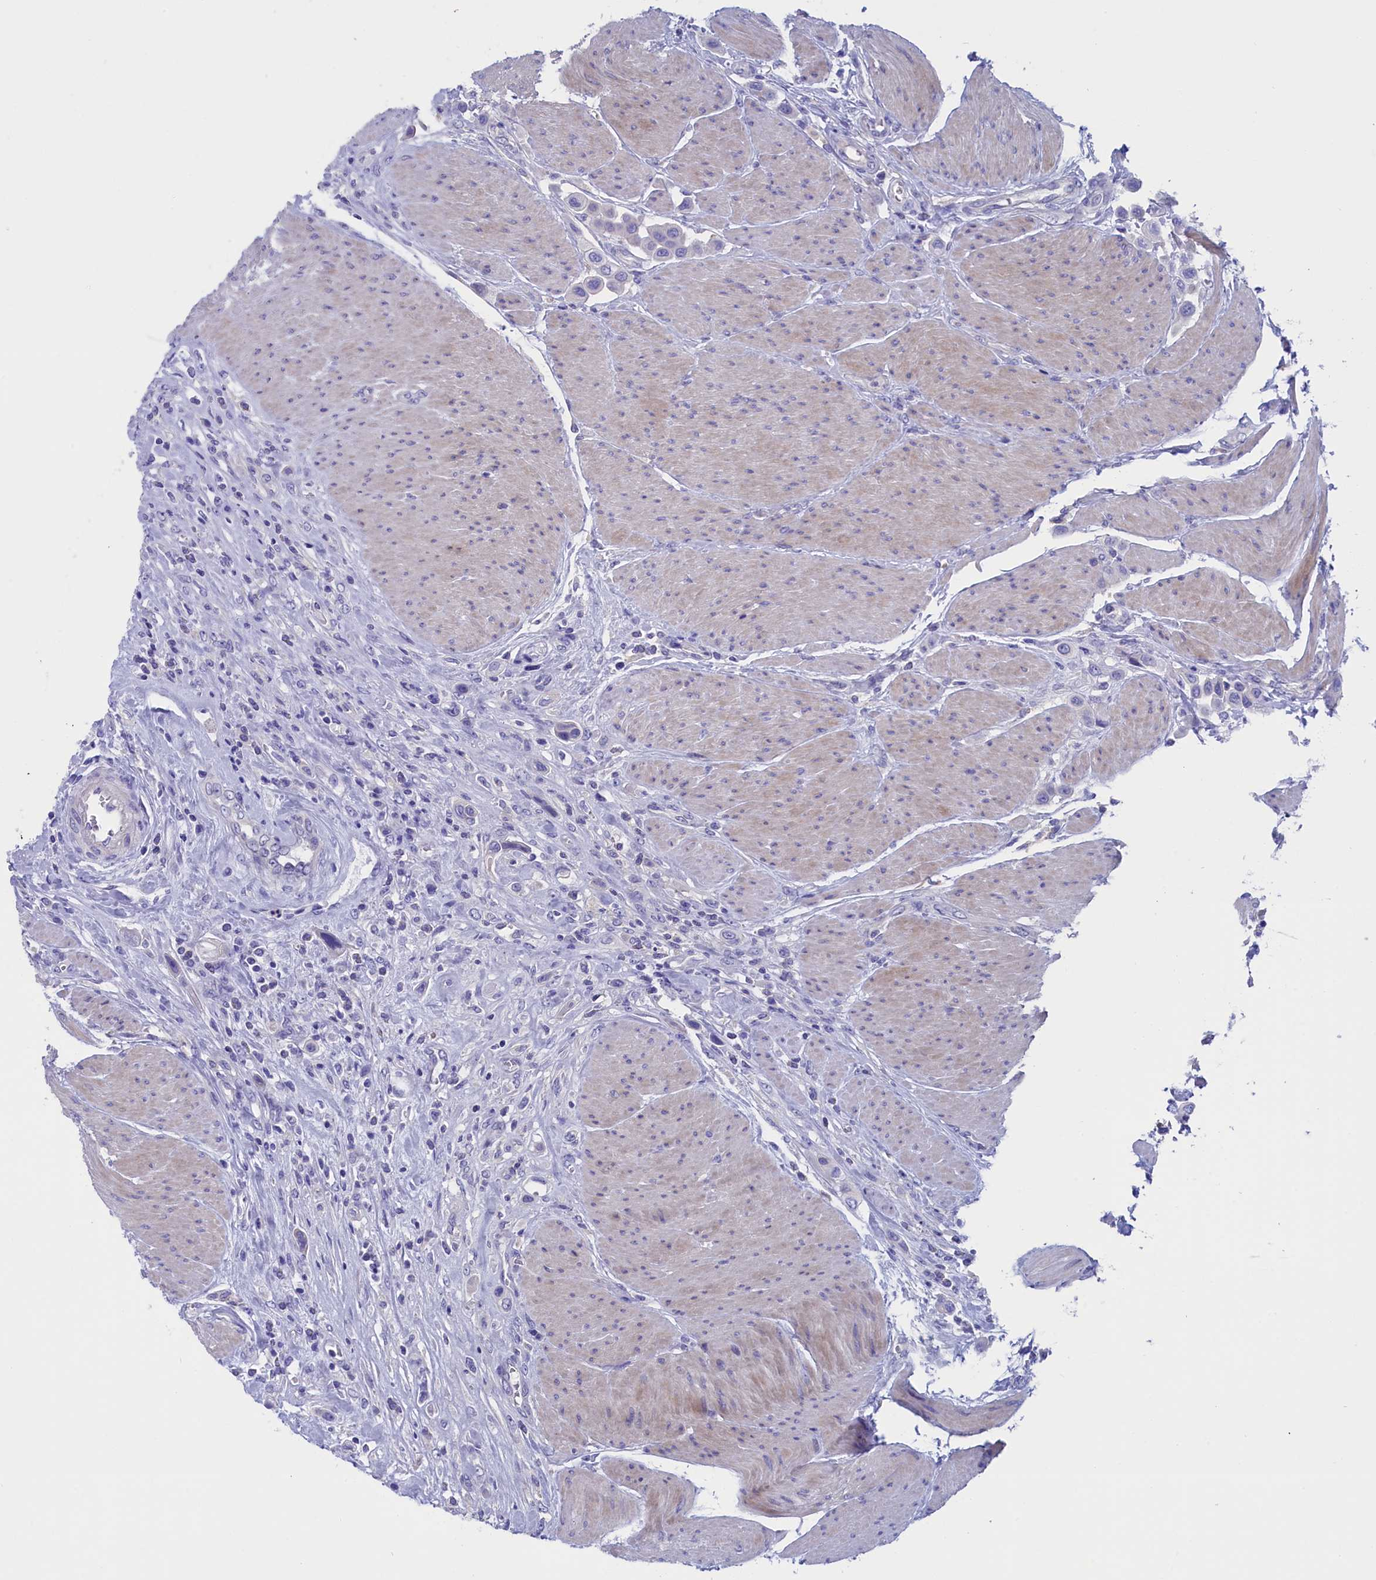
{"staining": {"intensity": "negative", "quantity": "none", "location": "none"}, "tissue": "urothelial cancer", "cell_type": "Tumor cells", "image_type": "cancer", "snomed": [{"axis": "morphology", "description": "Urothelial carcinoma, High grade"}, {"axis": "topography", "description": "Urinary bladder"}], "caption": "A micrograph of high-grade urothelial carcinoma stained for a protein demonstrates no brown staining in tumor cells. Brightfield microscopy of immunohistochemistry stained with DAB (brown) and hematoxylin (blue), captured at high magnification.", "gene": "VPS35L", "patient": {"sex": "male", "age": 50}}